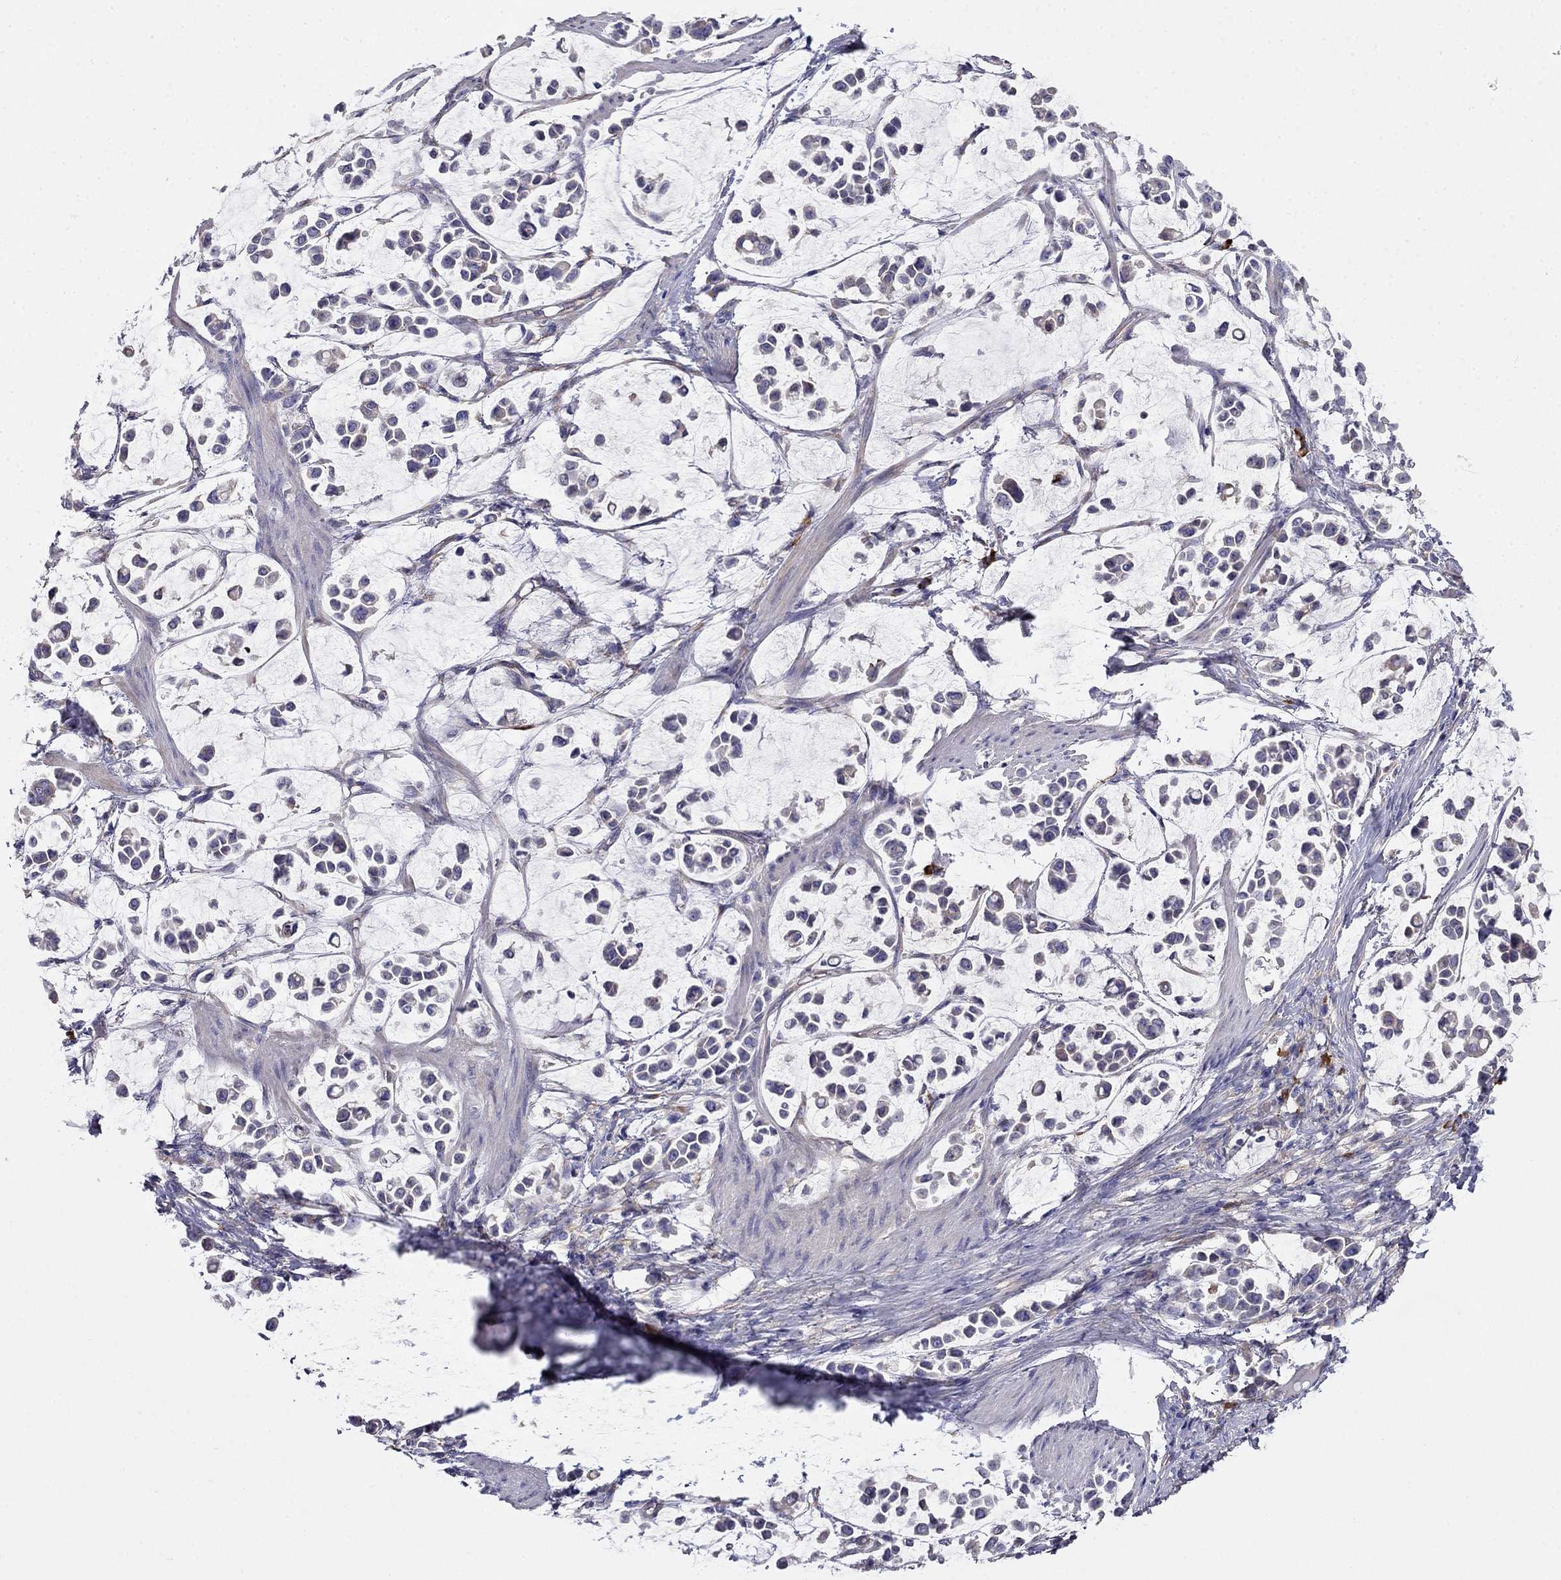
{"staining": {"intensity": "negative", "quantity": "none", "location": "none"}, "tissue": "stomach cancer", "cell_type": "Tumor cells", "image_type": "cancer", "snomed": [{"axis": "morphology", "description": "Adenocarcinoma, NOS"}, {"axis": "topography", "description": "Stomach"}], "caption": "This is a image of immunohistochemistry staining of stomach adenocarcinoma, which shows no positivity in tumor cells. Nuclei are stained in blue.", "gene": "LONRF2", "patient": {"sex": "male", "age": 82}}